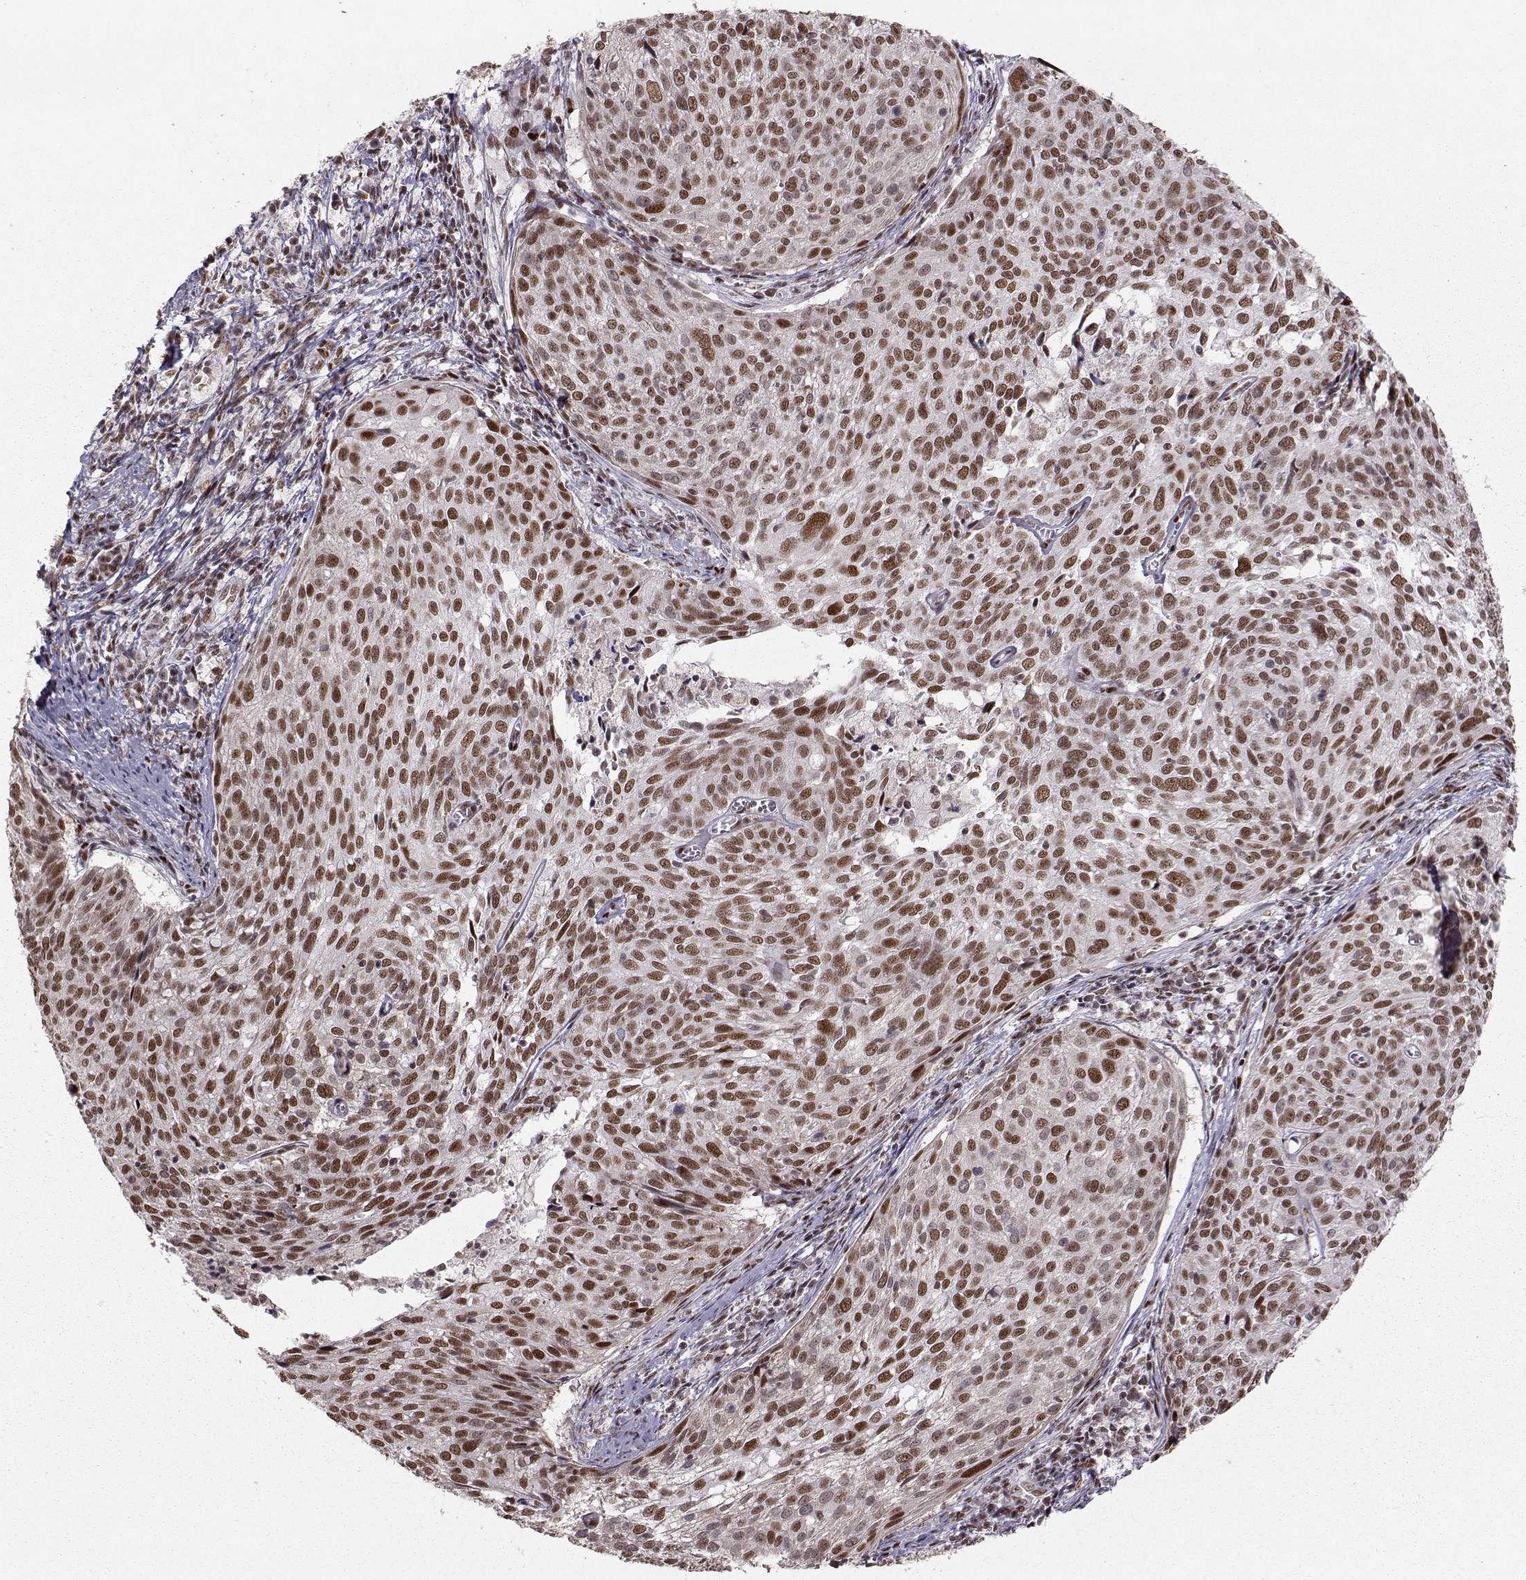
{"staining": {"intensity": "strong", "quantity": ">75%", "location": "nuclear"}, "tissue": "cervical cancer", "cell_type": "Tumor cells", "image_type": "cancer", "snomed": [{"axis": "morphology", "description": "Squamous cell carcinoma, NOS"}, {"axis": "topography", "description": "Cervix"}], "caption": "Protein expression analysis of human cervical cancer (squamous cell carcinoma) reveals strong nuclear positivity in approximately >75% of tumor cells. (IHC, brightfield microscopy, high magnification).", "gene": "SNAPC2", "patient": {"sex": "female", "age": 39}}